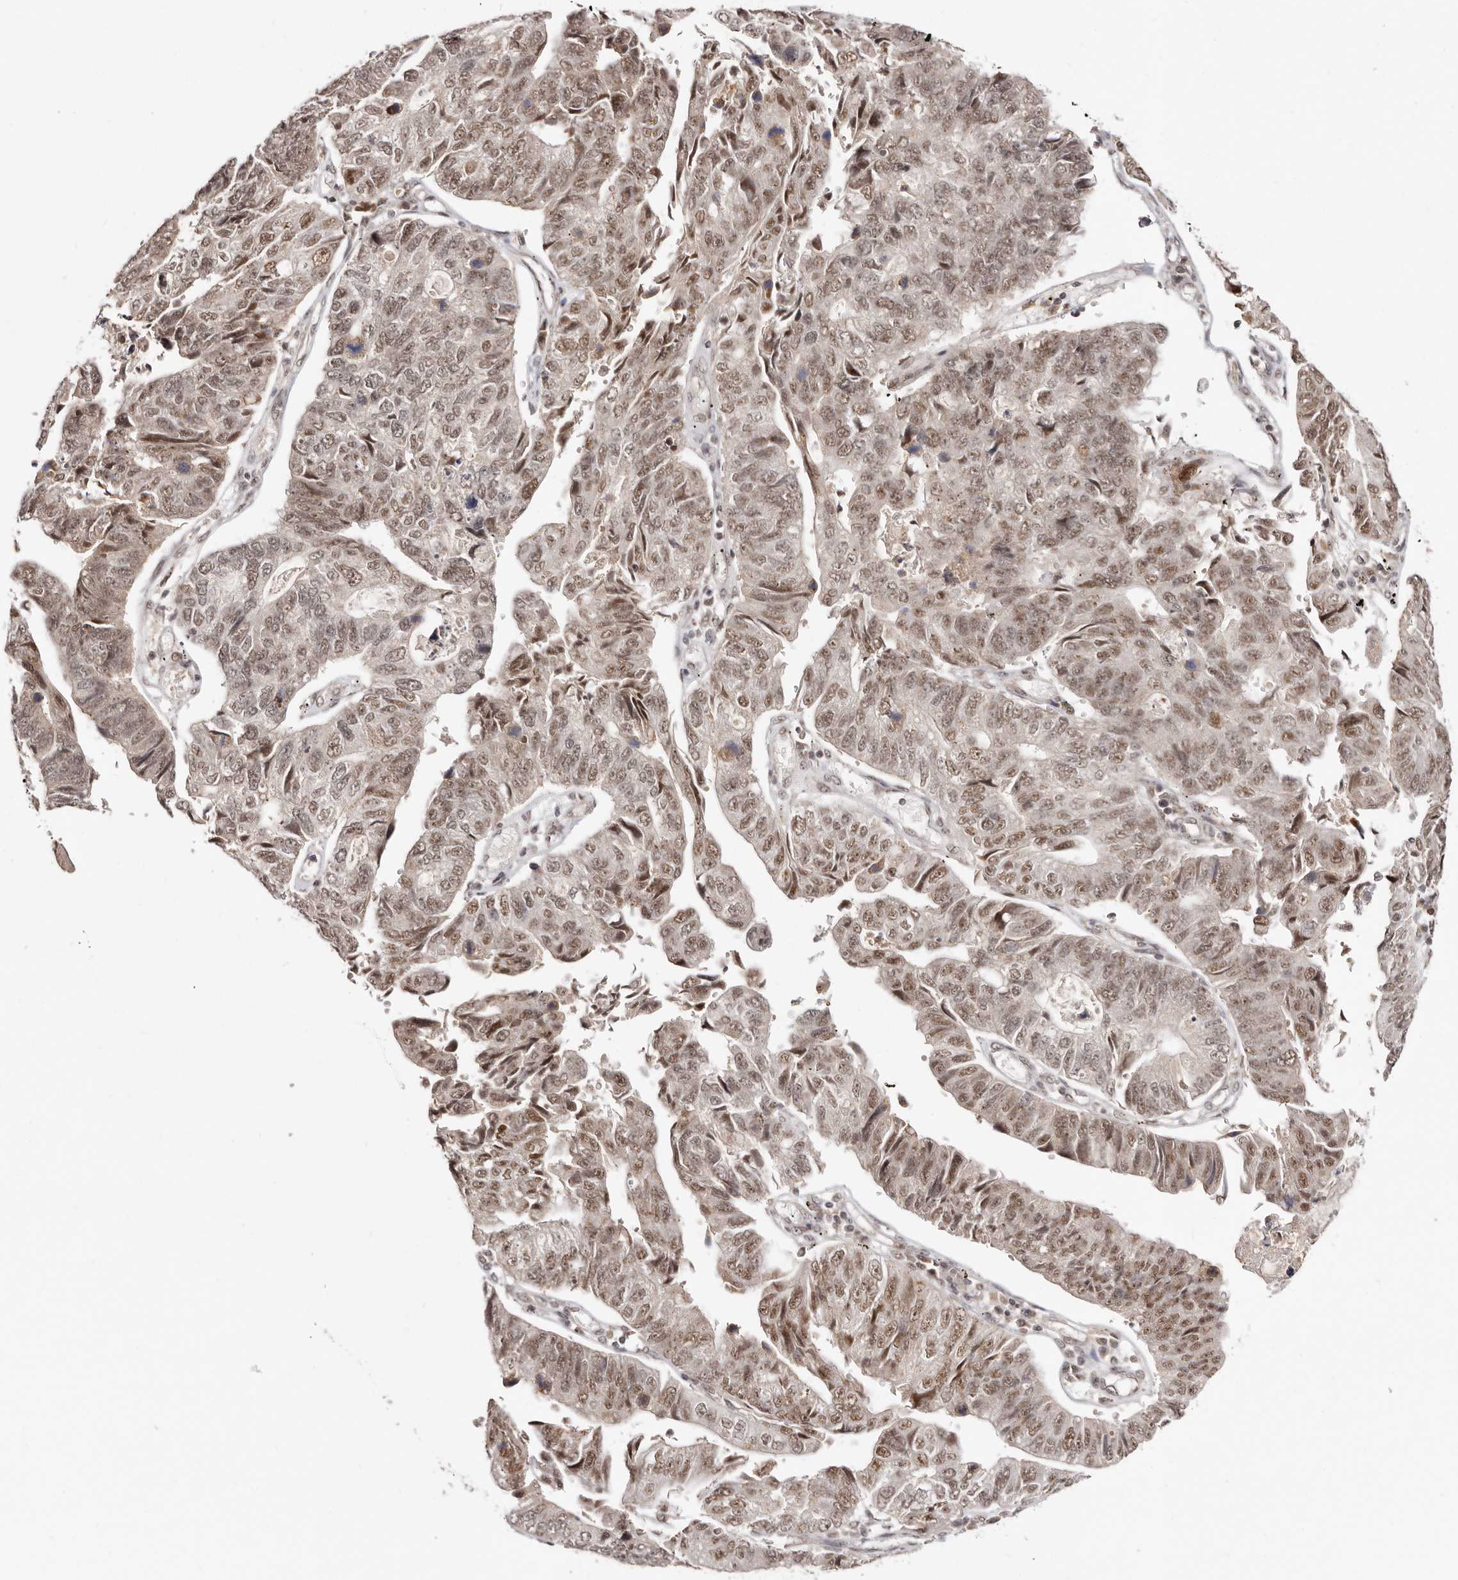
{"staining": {"intensity": "moderate", "quantity": ">75%", "location": "nuclear"}, "tissue": "stomach cancer", "cell_type": "Tumor cells", "image_type": "cancer", "snomed": [{"axis": "morphology", "description": "Adenocarcinoma, NOS"}, {"axis": "topography", "description": "Stomach"}], "caption": "Stomach cancer (adenocarcinoma) stained for a protein reveals moderate nuclear positivity in tumor cells.", "gene": "MED8", "patient": {"sex": "male", "age": 59}}